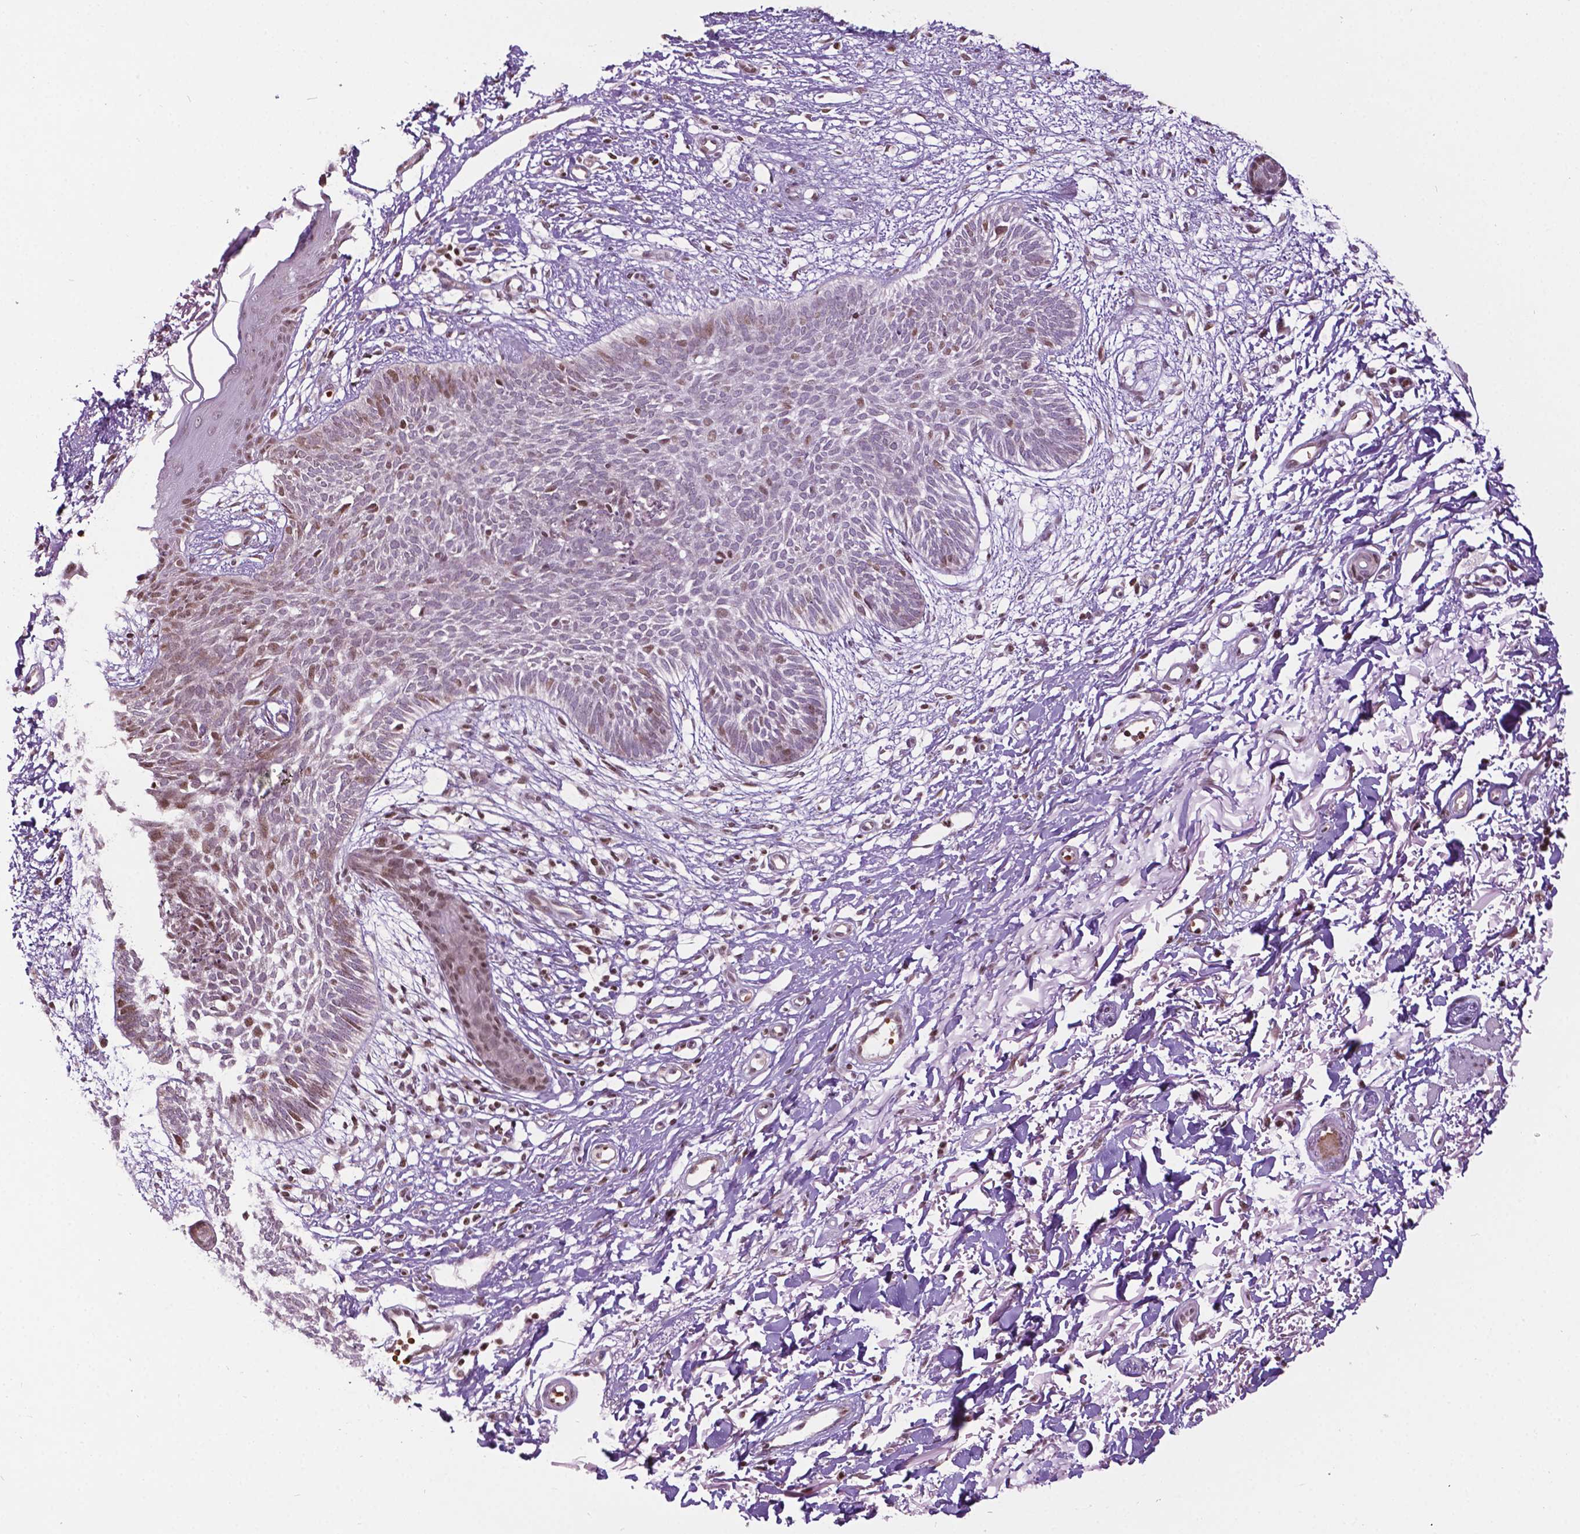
{"staining": {"intensity": "moderate", "quantity": "<25%", "location": "nuclear"}, "tissue": "skin cancer", "cell_type": "Tumor cells", "image_type": "cancer", "snomed": [{"axis": "morphology", "description": "Basal cell carcinoma"}, {"axis": "topography", "description": "Skin"}], "caption": "The histopathology image reveals staining of basal cell carcinoma (skin), revealing moderate nuclear protein staining (brown color) within tumor cells.", "gene": "PTPN18", "patient": {"sex": "female", "age": 84}}